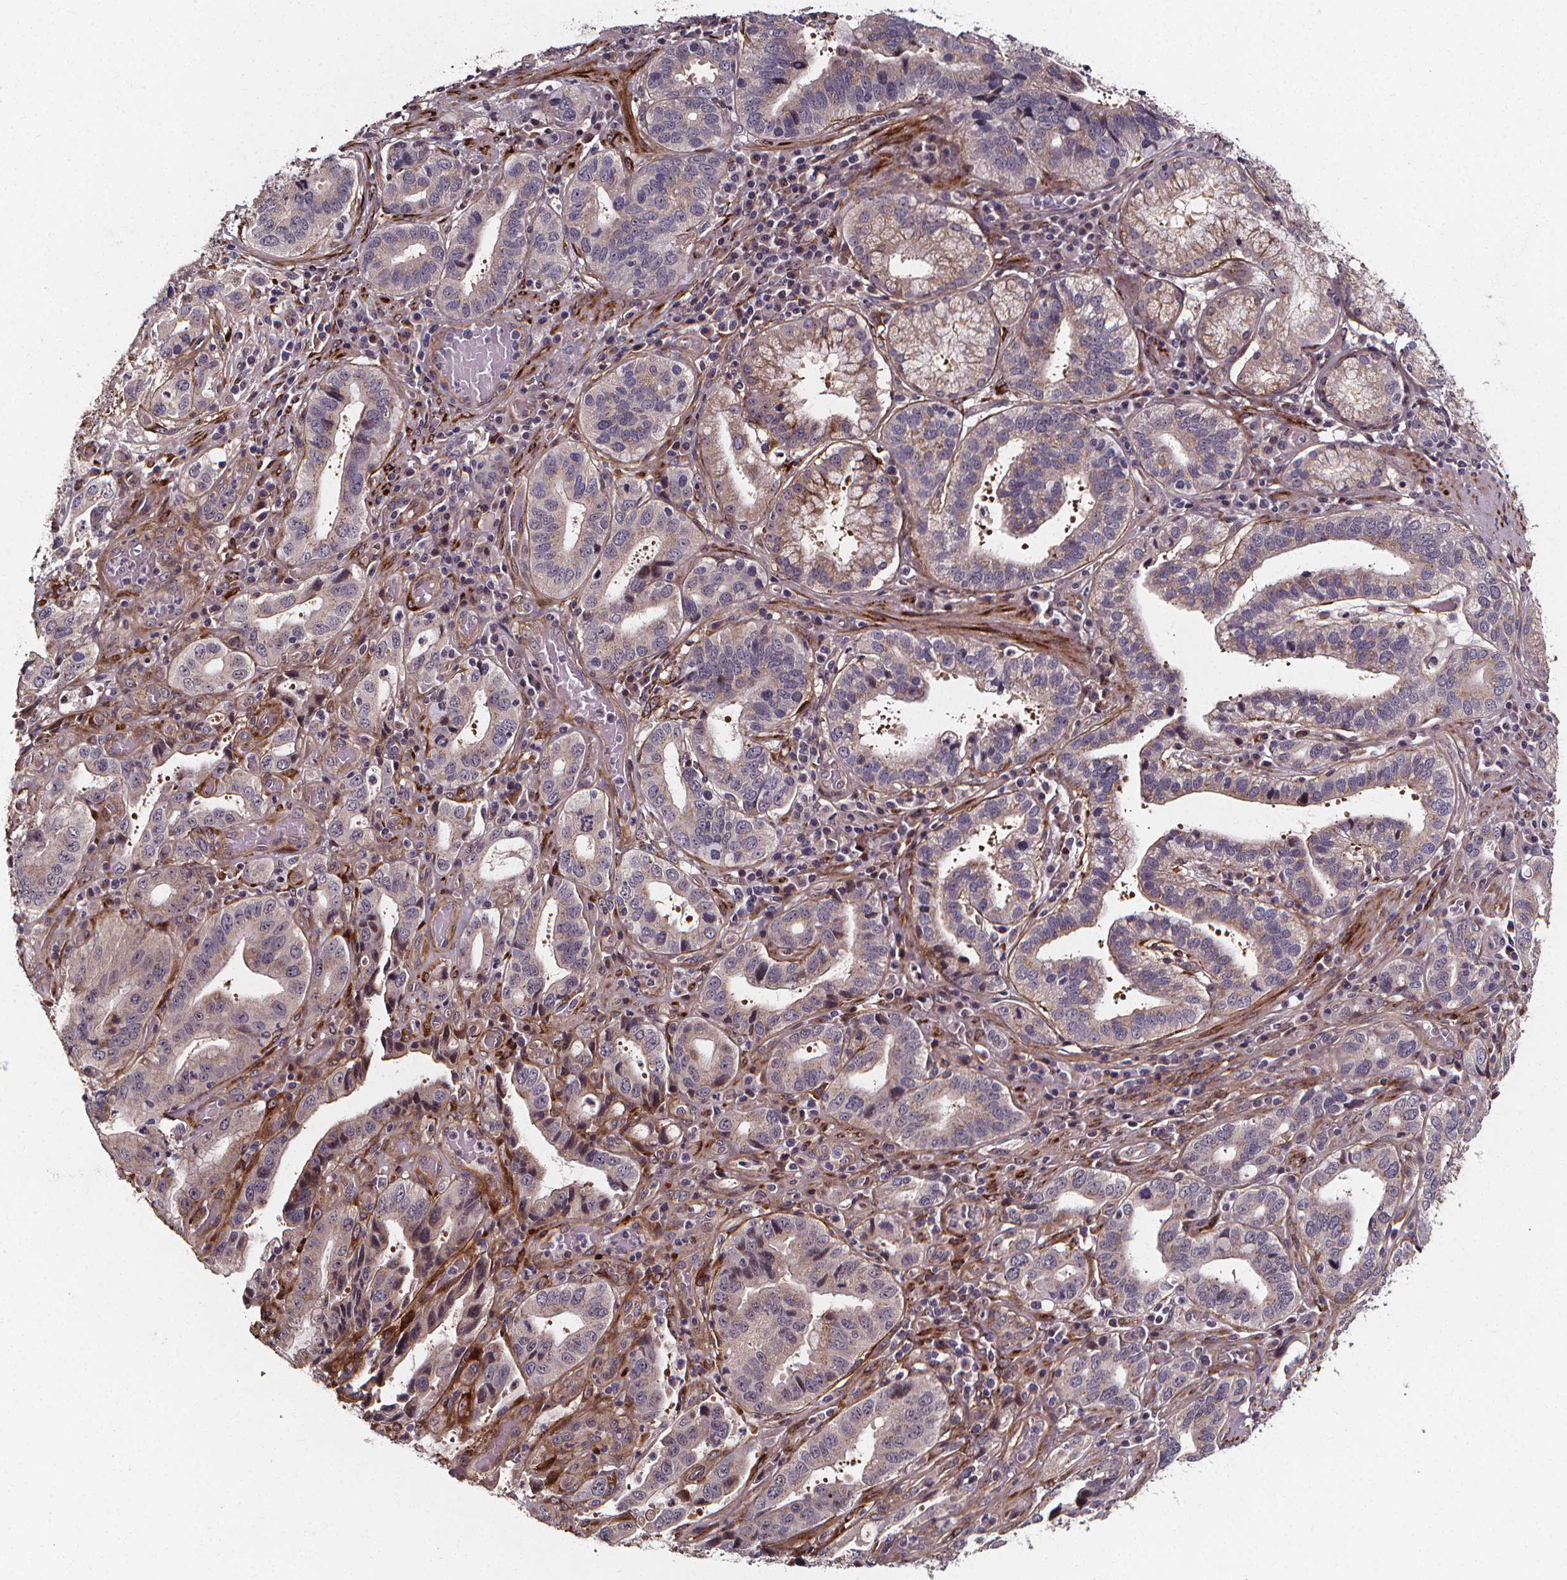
{"staining": {"intensity": "weak", "quantity": "25%-75%", "location": "cytoplasmic/membranous"}, "tissue": "stomach cancer", "cell_type": "Tumor cells", "image_type": "cancer", "snomed": [{"axis": "morphology", "description": "Adenocarcinoma, NOS"}, {"axis": "topography", "description": "Stomach, lower"}], "caption": "Immunohistochemistry (IHC) of stomach adenocarcinoma displays low levels of weak cytoplasmic/membranous positivity in about 25%-75% of tumor cells.", "gene": "AEBP1", "patient": {"sex": "female", "age": 76}}